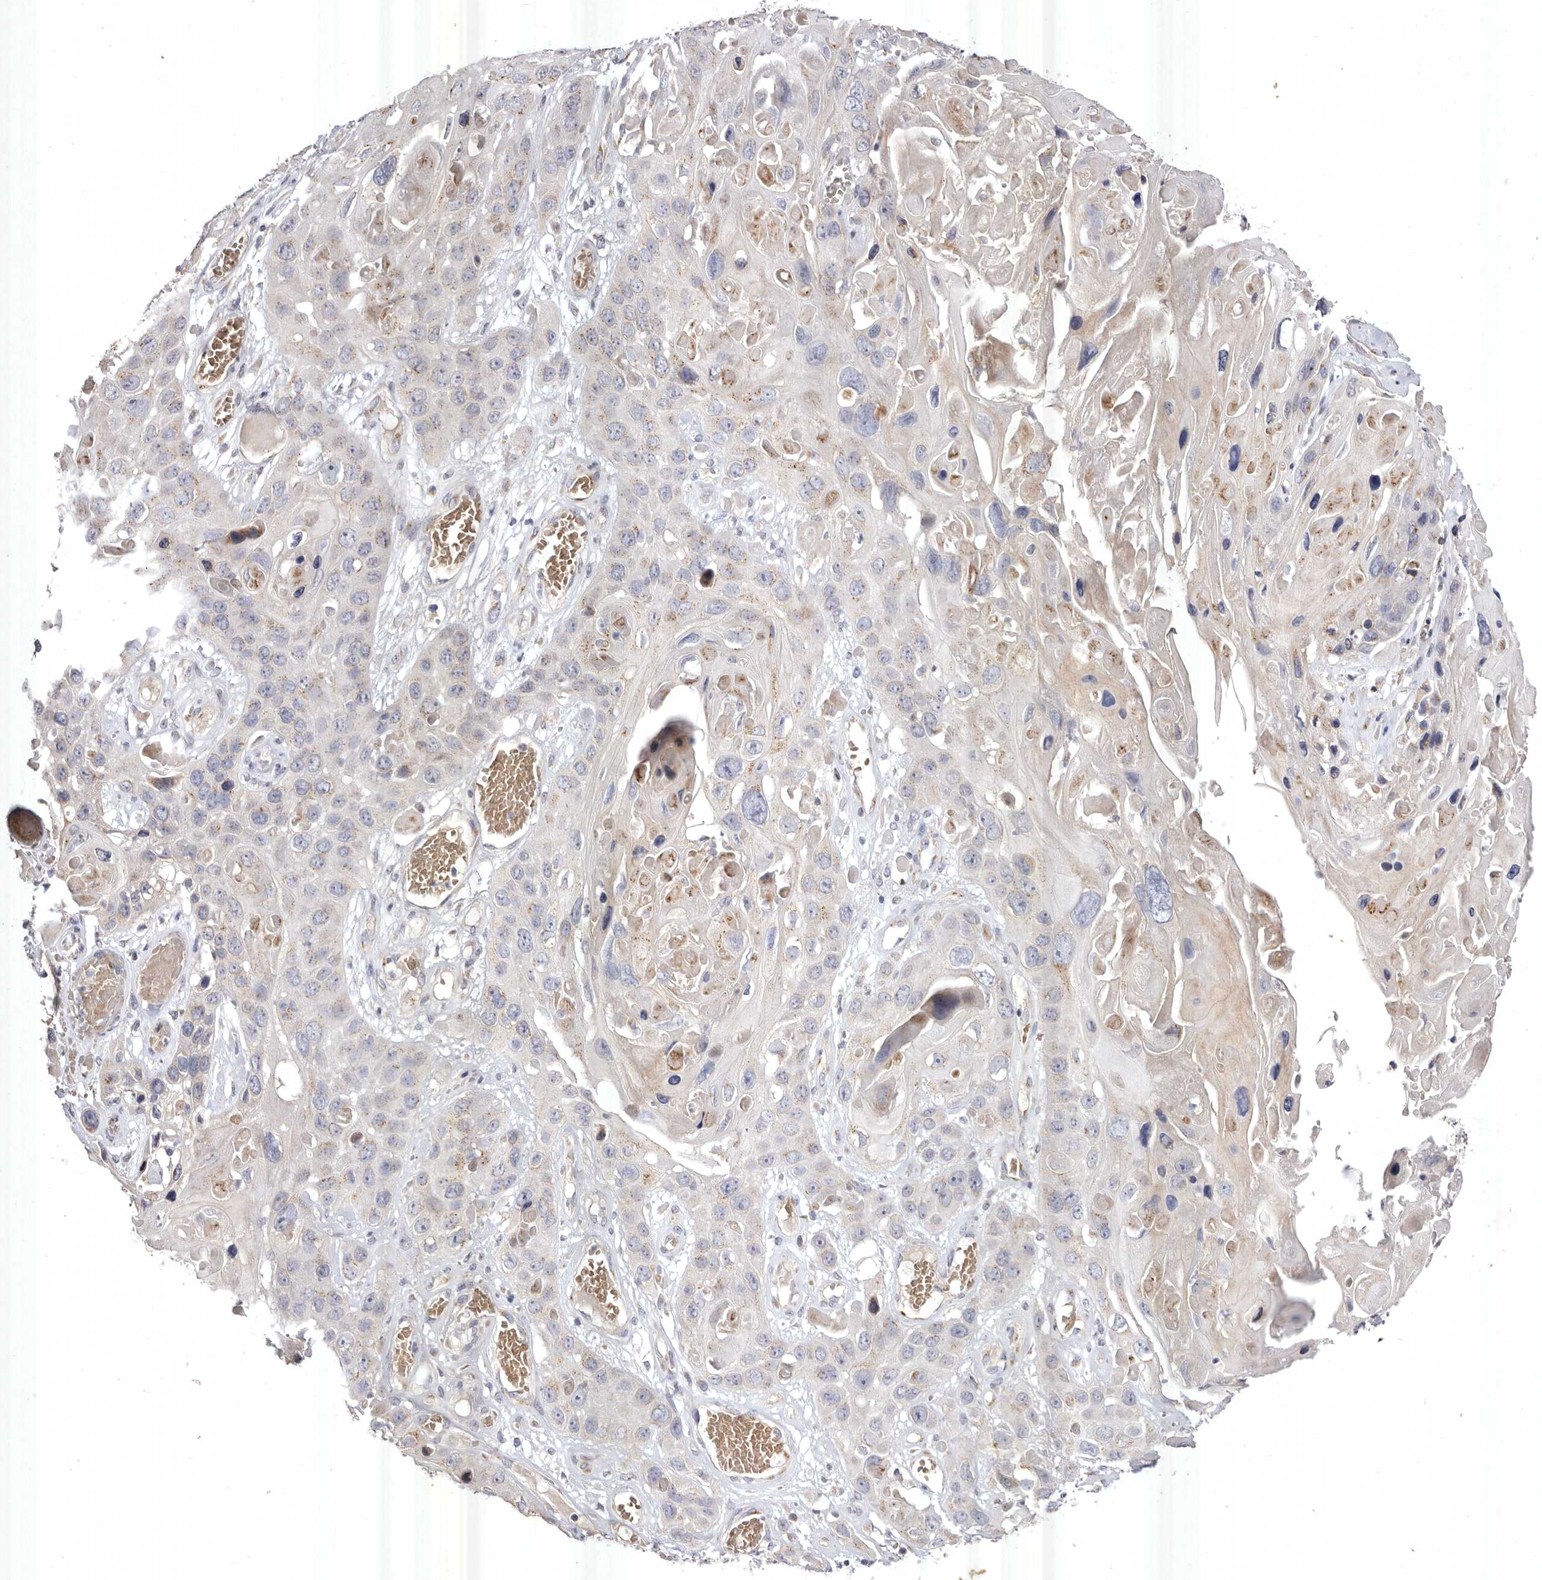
{"staining": {"intensity": "weak", "quantity": "<25%", "location": "cytoplasmic/membranous"}, "tissue": "skin cancer", "cell_type": "Tumor cells", "image_type": "cancer", "snomed": [{"axis": "morphology", "description": "Squamous cell carcinoma, NOS"}, {"axis": "topography", "description": "Skin"}], "caption": "The immunohistochemistry (IHC) histopathology image has no significant expression in tumor cells of skin cancer (squamous cell carcinoma) tissue.", "gene": "USP24", "patient": {"sex": "male", "age": 55}}